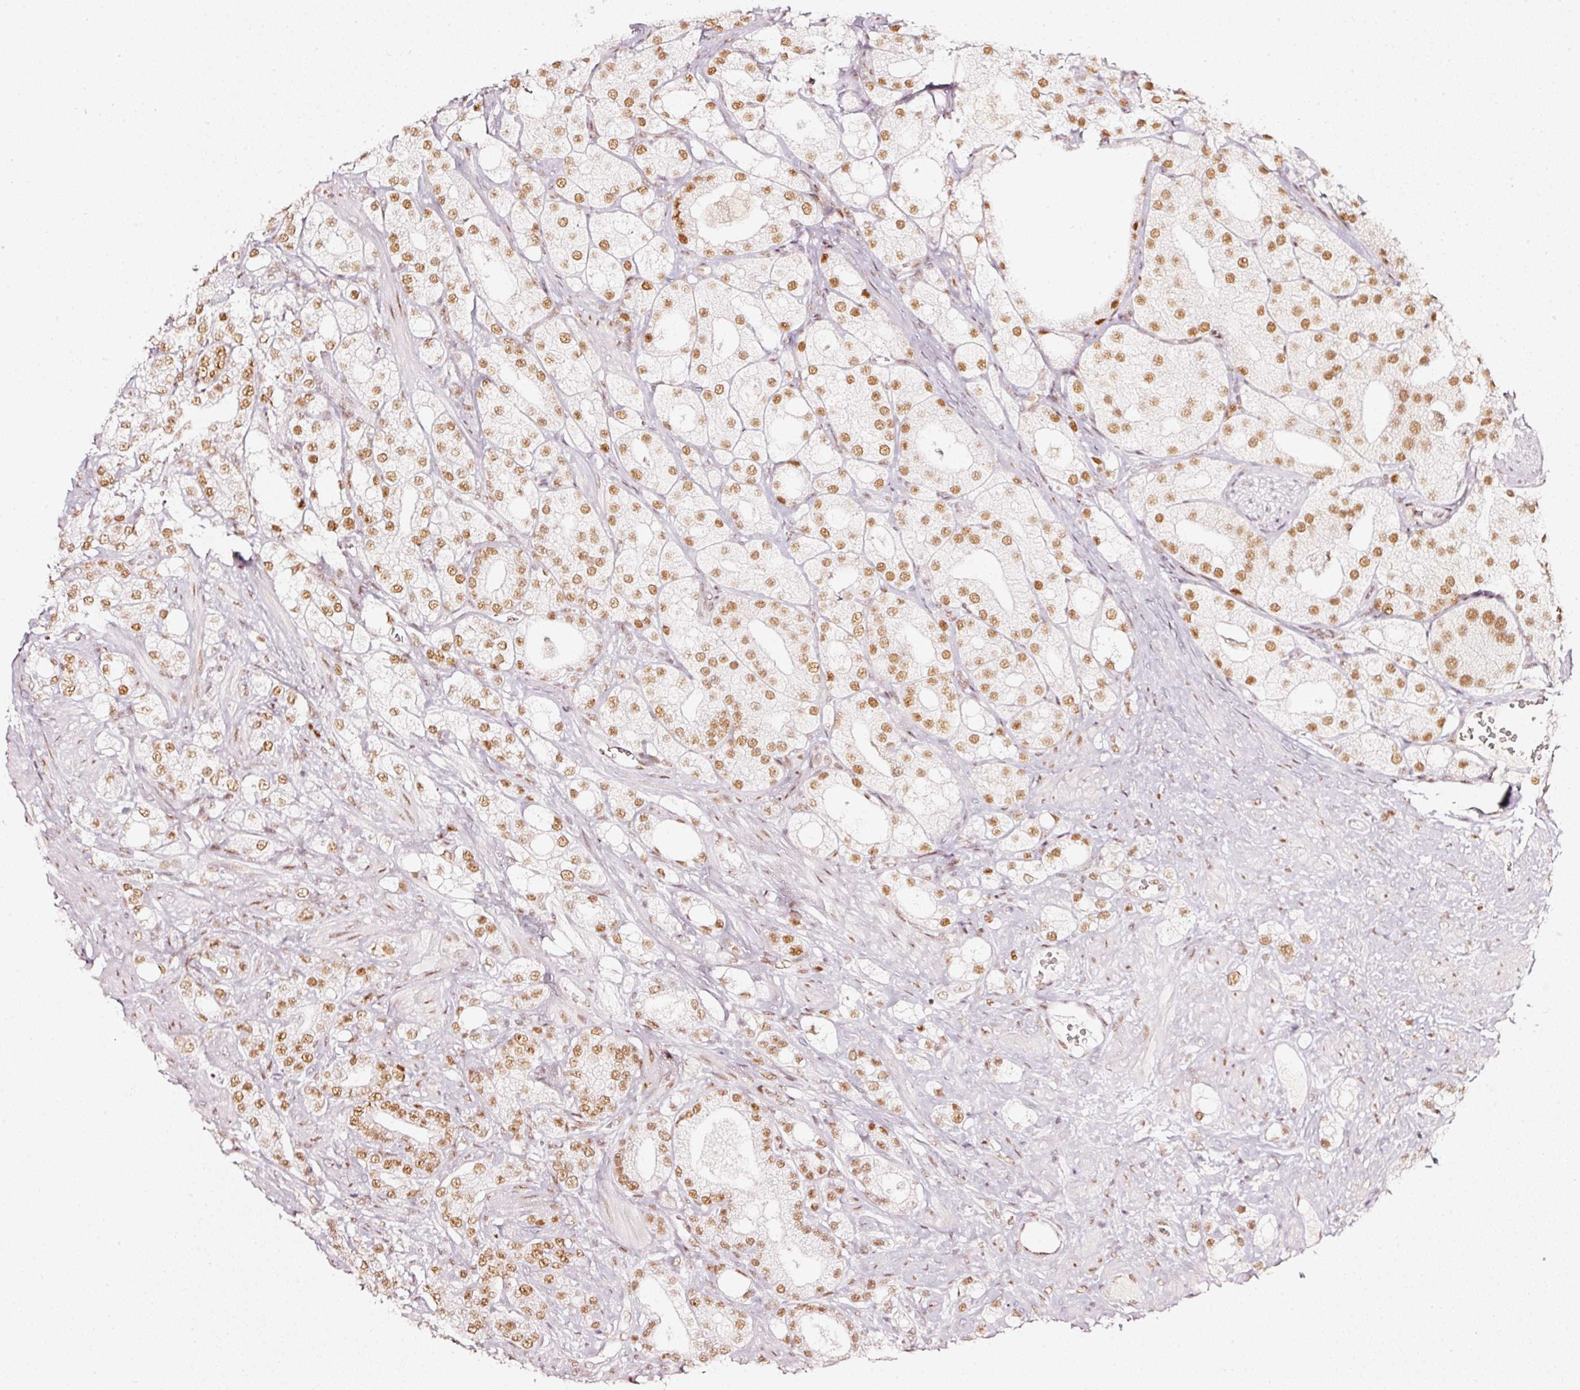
{"staining": {"intensity": "moderate", "quantity": ">75%", "location": "nuclear"}, "tissue": "prostate cancer", "cell_type": "Tumor cells", "image_type": "cancer", "snomed": [{"axis": "morphology", "description": "Adenocarcinoma, High grade"}, {"axis": "topography", "description": "Prostate"}], "caption": "Prostate high-grade adenocarcinoma was stained to show a protein in brown. There is medium levels of moderate nuclear positivity in approximately >75% of tumor cells. Nuclei are stained in blue.", "gene": "PPP1R10", "patient": {"sex": "male", "age": 50}}